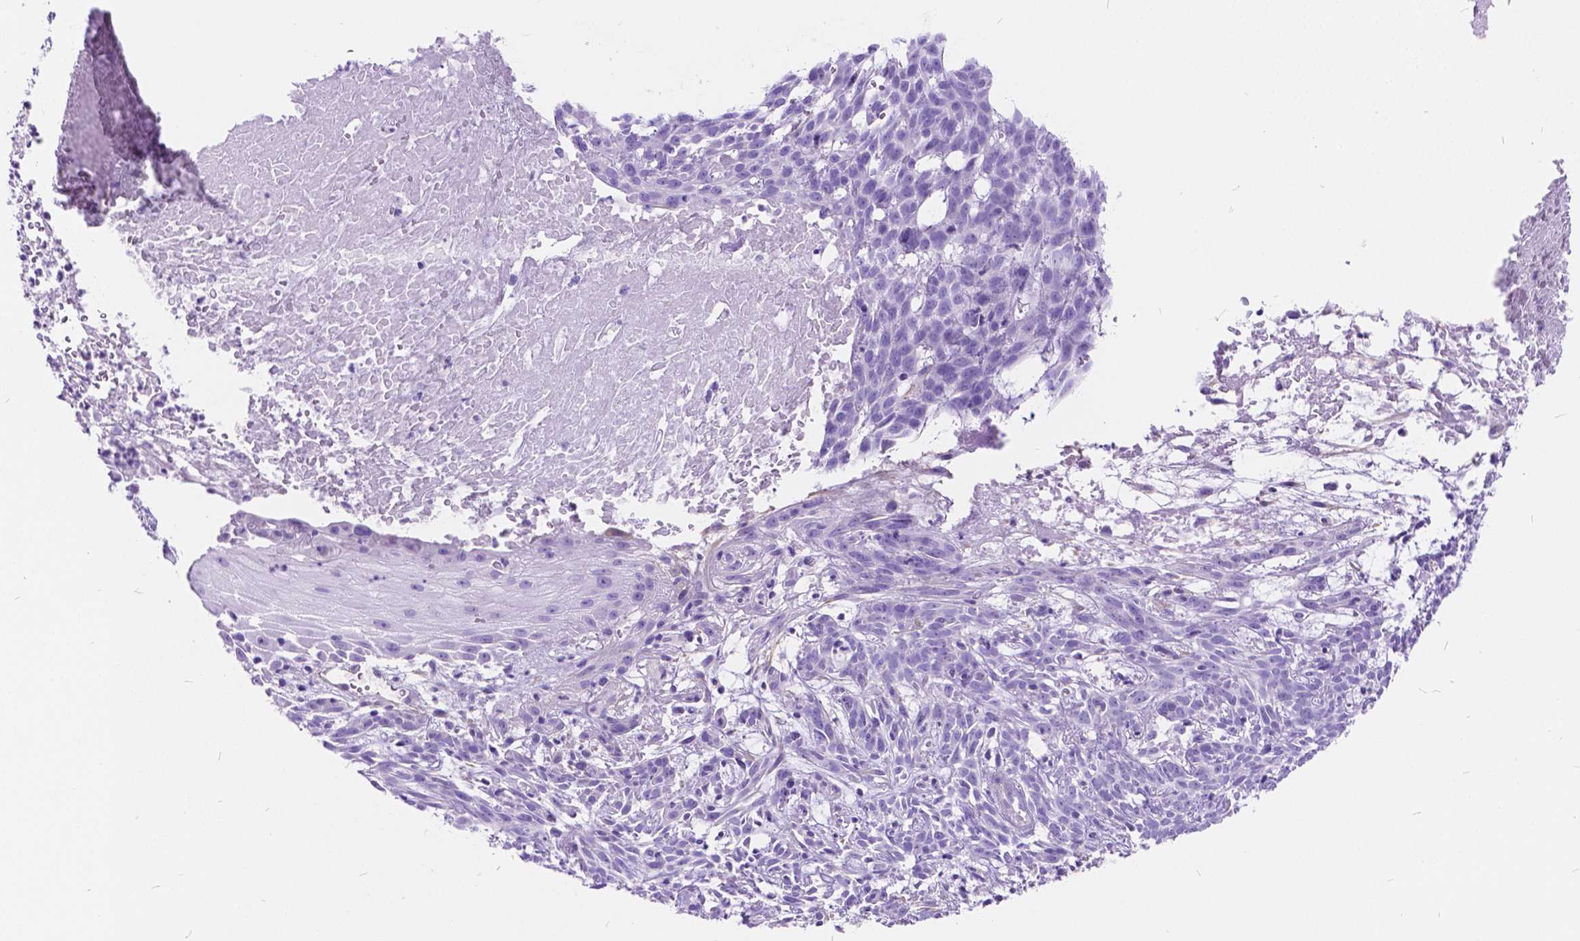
{"staining": {"intensity": "negative", "quantity": "none", "location": "none"}, "tissue": "skin cancer", "cell_type": "Tumor cells", "image_type": "cancer", "snomed": [{"axis": "morphology", "description": "Basal cell carcinoma"}, {"axis": "topography", "description": "Skin"}], "caption": "Immunohistochemical staining of human skin cancer reveals no significant expression in tumor cells.", "gene": "CHRM1", "patient": {"sex": "male", "age": 59}}